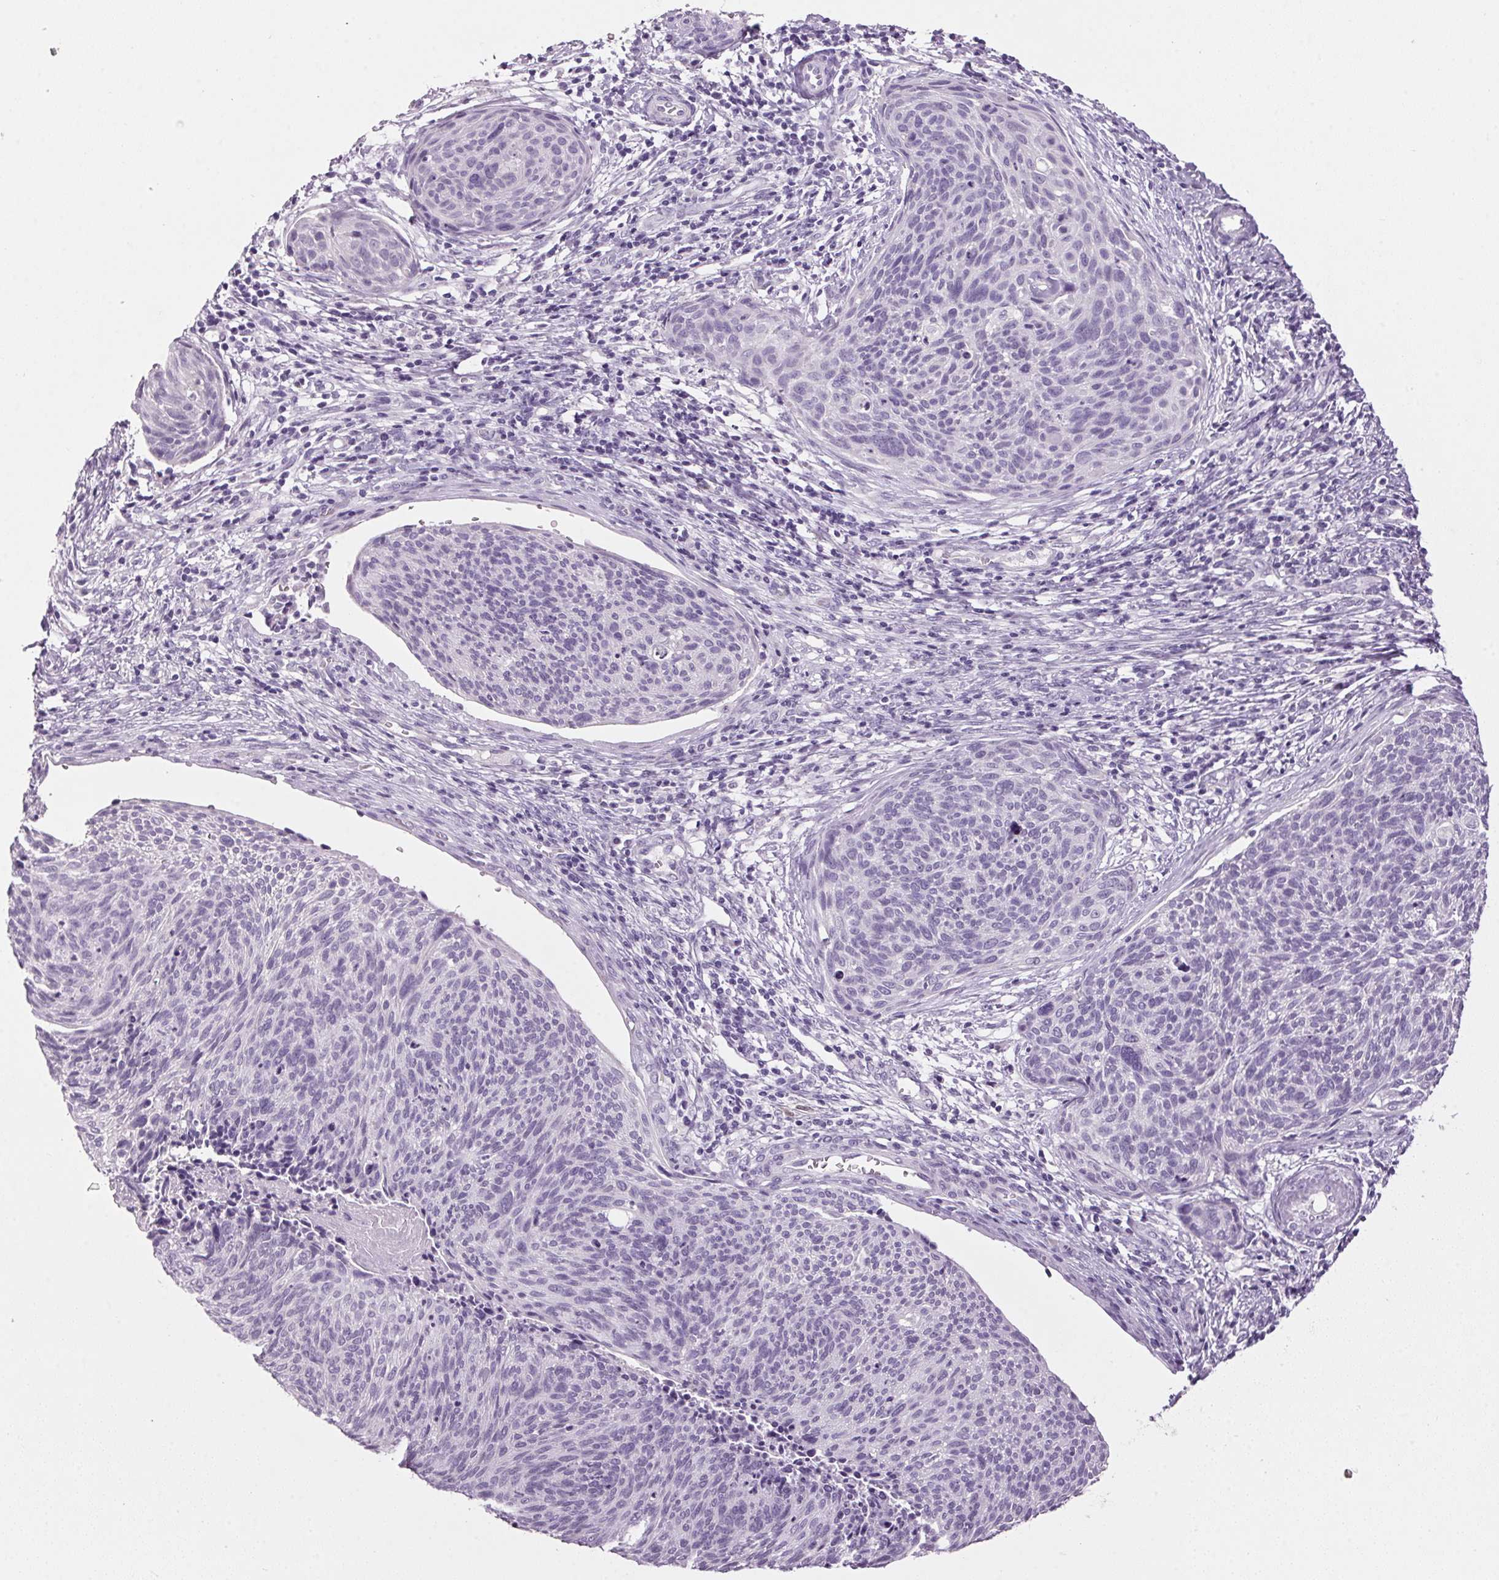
{"staining": {"intensity": "negative", "quantity": "none", "location": "none"}, "tissue": "cervical cancer", "cell_type": "Tumor cells", "image_type": "cancer", "snomed": [{"axis": "morphology", "description": "Squamous cell carcinoma, NOS"}, {"axis": "topography", "description": "Cervix"}], "caption": "High magnification brightfield microscopy of cervical squamous cell carcinoma stained with DAB (3,3'-diaminobenzidine) (brown) and counterstained with hematoxylin (blue): tumor cells show no significant expression.", "gene": "PPP1R1A", "patient": {"sex": "female", "age": 49}}